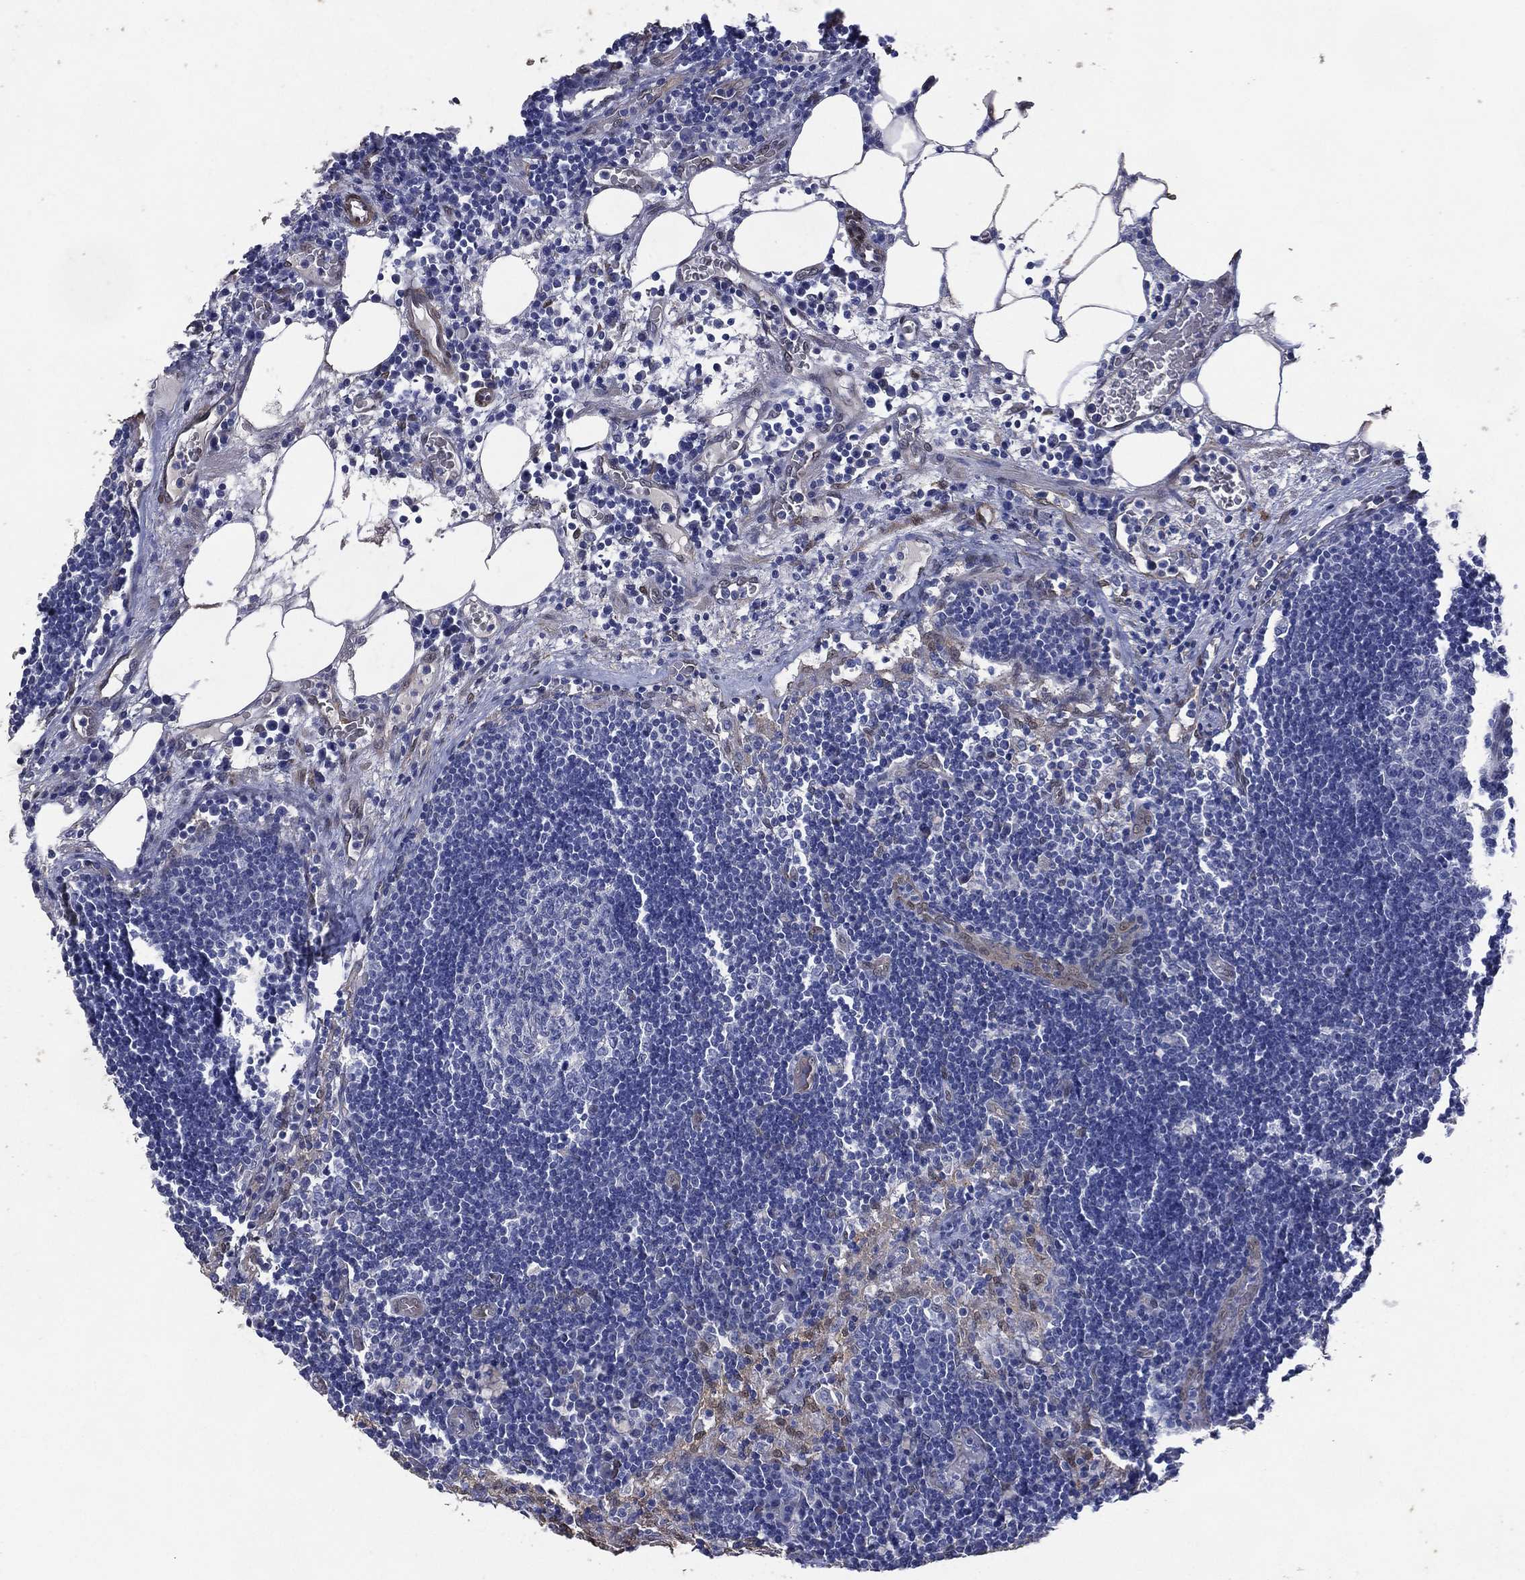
{"staining": {"intensity": "negative", "quantity": "none", "location": "none"}, "tissue": "lymph node", "cell_type": "Germinal center cells", "image_type": "normal", "snomed": [{"axis": "morphology", "description": "Normal tissue, NOS"}, {"axis": "topography", "description": "Lymph node"}], "caption": "Photomicrograph shows no significant protein staining in germinal center cells of benign lymph node.", "gene": "AK1", "patient": {"sex": "male", "age": 63}}